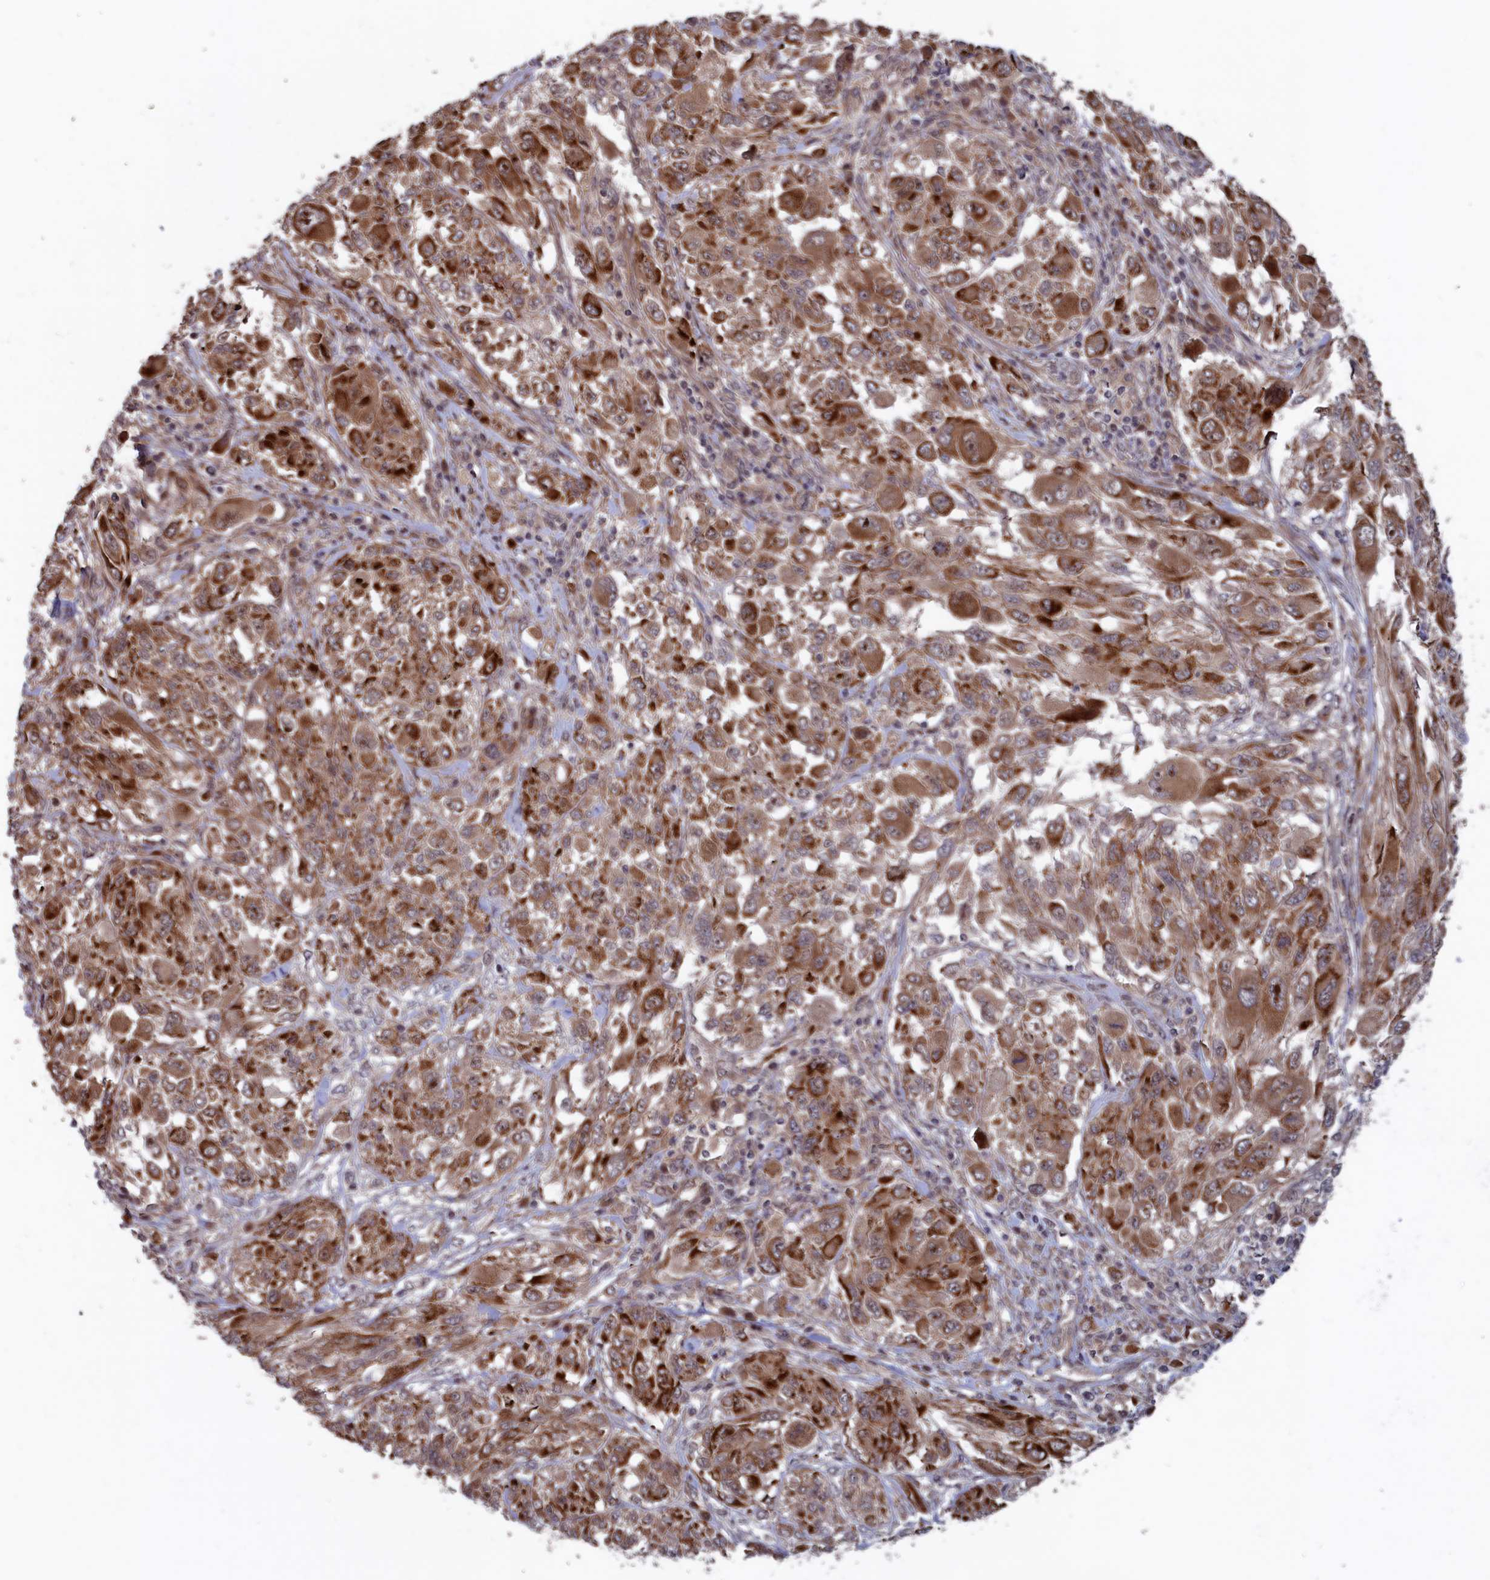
{"staining": {"intensity": "strong", "quantity": ">75%", "location": "cytoplasmic/membranous,nuclear"}, "tissue": "melanoma", "cell_type": "Tumor cells", "image_type": "cancer", "snomed": [{"axis": "morphology", "description": "Malignant melanoma, NOS"}, {"axis": "topography", "description": "Skin"}], "caption": "IHC of human melanoma exhibits high levels of strong cytoplasmic/membranous and nuclear staining in about >75% of tumor cells.", "gene": "LSG1", "patient": {"sex": "female", "age": 91}}